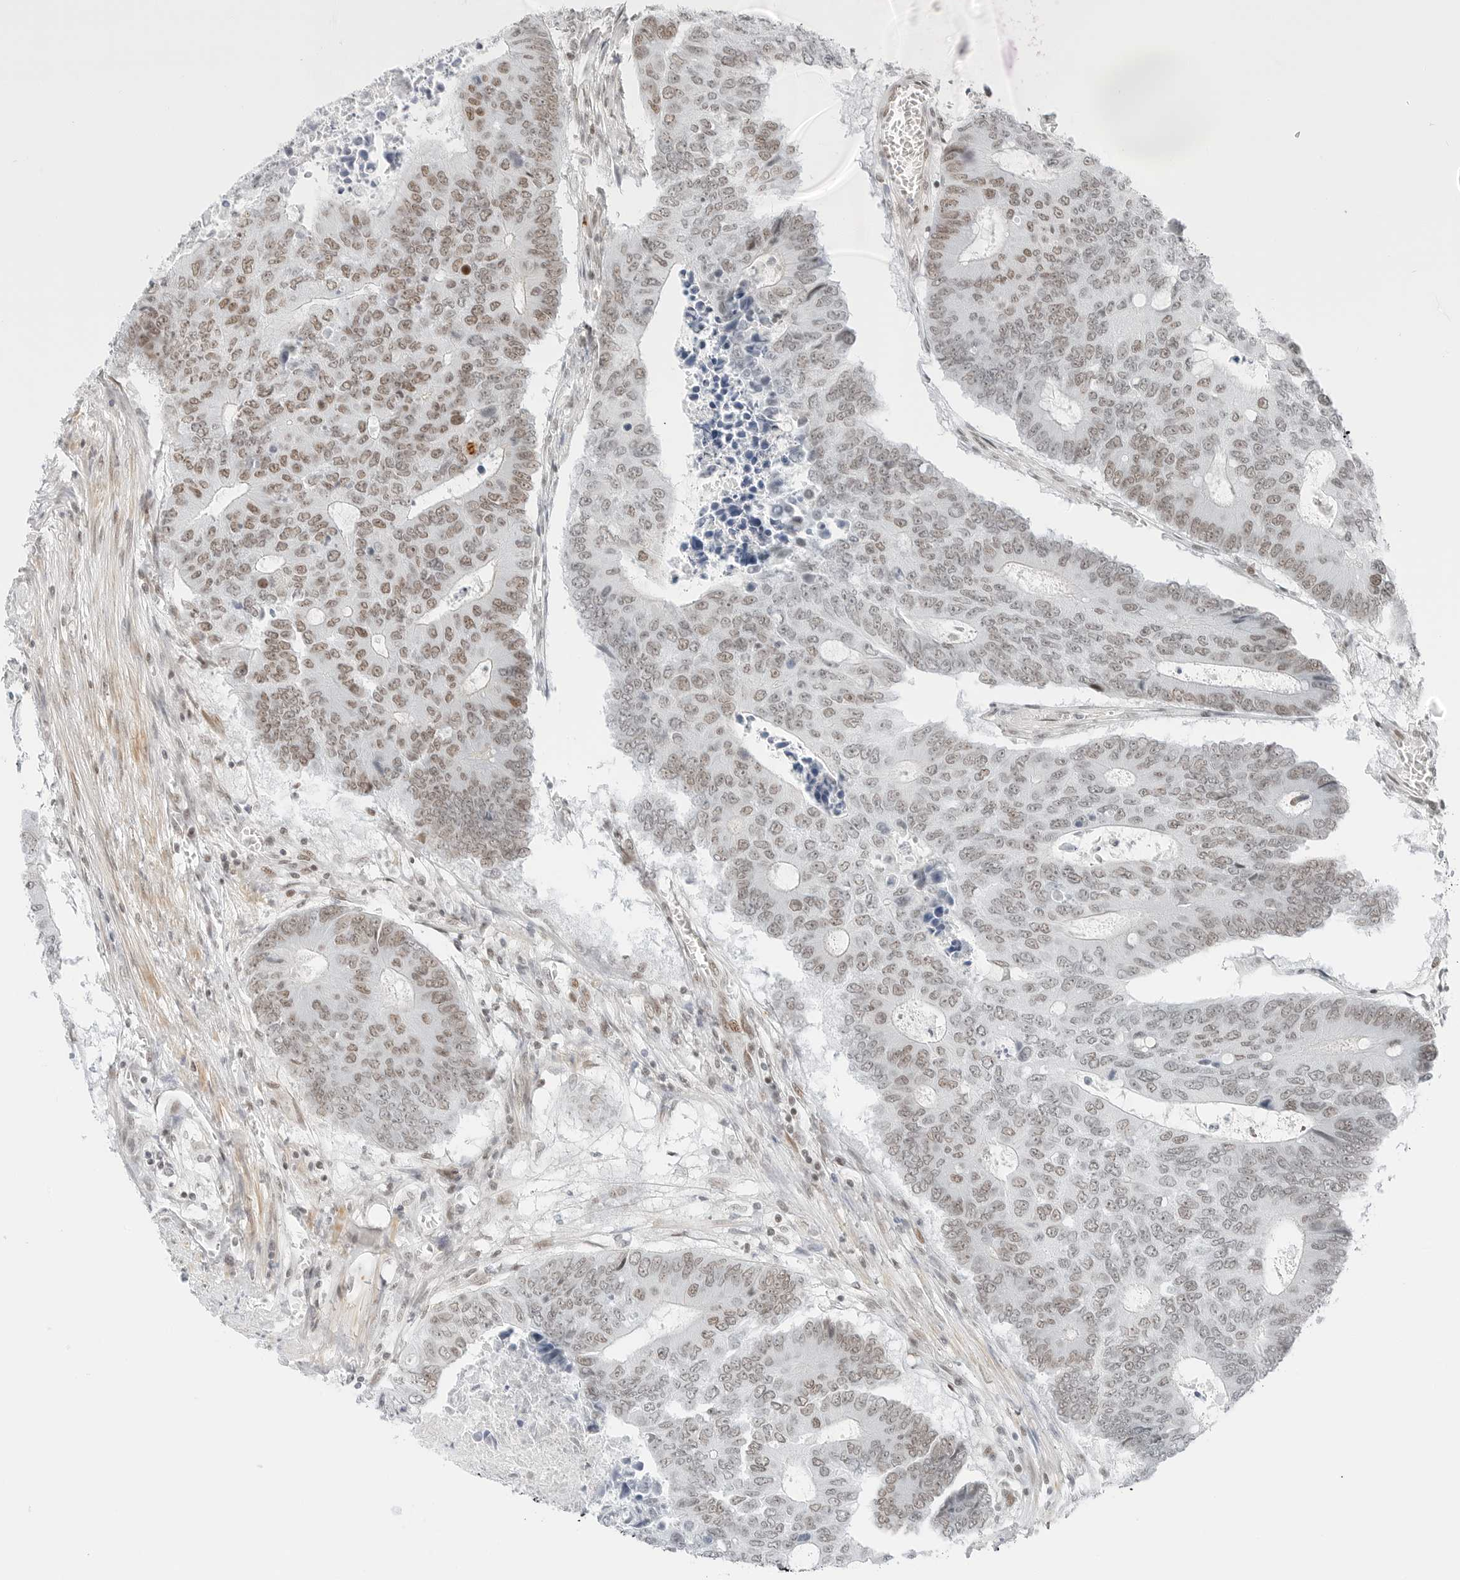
{"staining": {"intensity": "weak", "quantity": ">75%", "location": "nuclear"}, "tissue": "colorectal cancer", "cell_type": "Tumor cells", "image_type": "cancer", "snomed": [{"axis": "morphology", "description": "Adenocarcinoma, NOS"}, {"axis": "topography", "description": "Colon"}], "caption": "A photomicrograph of human colorectal adenocarcinoma stained for a protein displays weak nuclear brown staining in tumor cells. The protein is shown in brown color, while the nuclei are stained blue.", "gene": "CRTC2", "patient": {"sex": "male", "age": 87}}